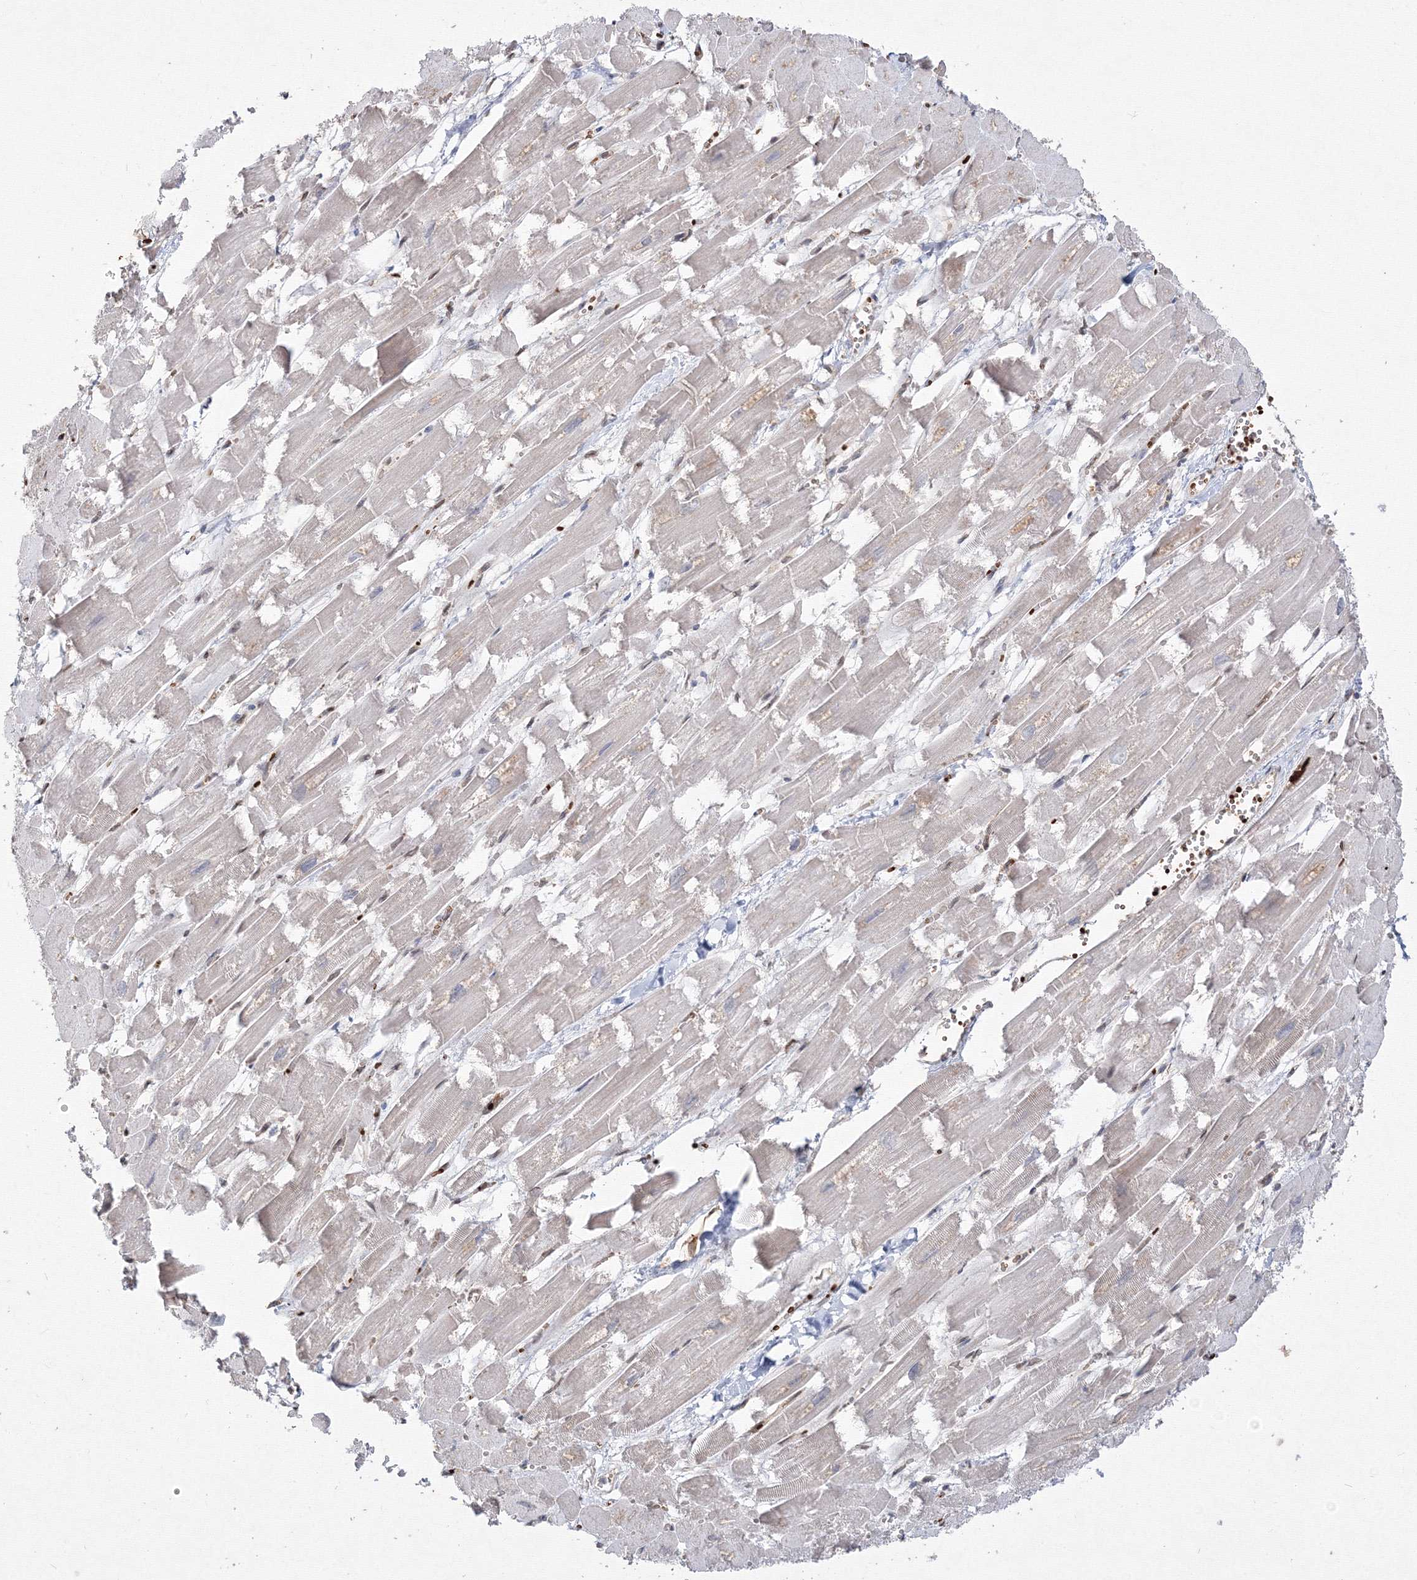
{"staining": {"intensity": "negative", "quantity": "none", "location": "none"}, "tissue": "heart muscle", "cell_type": "Cardiomyocytes", "image_type": "normal", "snomed": [{"axis": "morphology", "description": "Normal tissue, NOS"}, {"axis": "topography", "description": "Heart"}], "caption": "DAB immunohistochemical staining of benign heart muscle reveals no significant expression in cardiomyocytes.", "gene": "DNAJB2", "patient": {"sex": "male", "age": 54}}